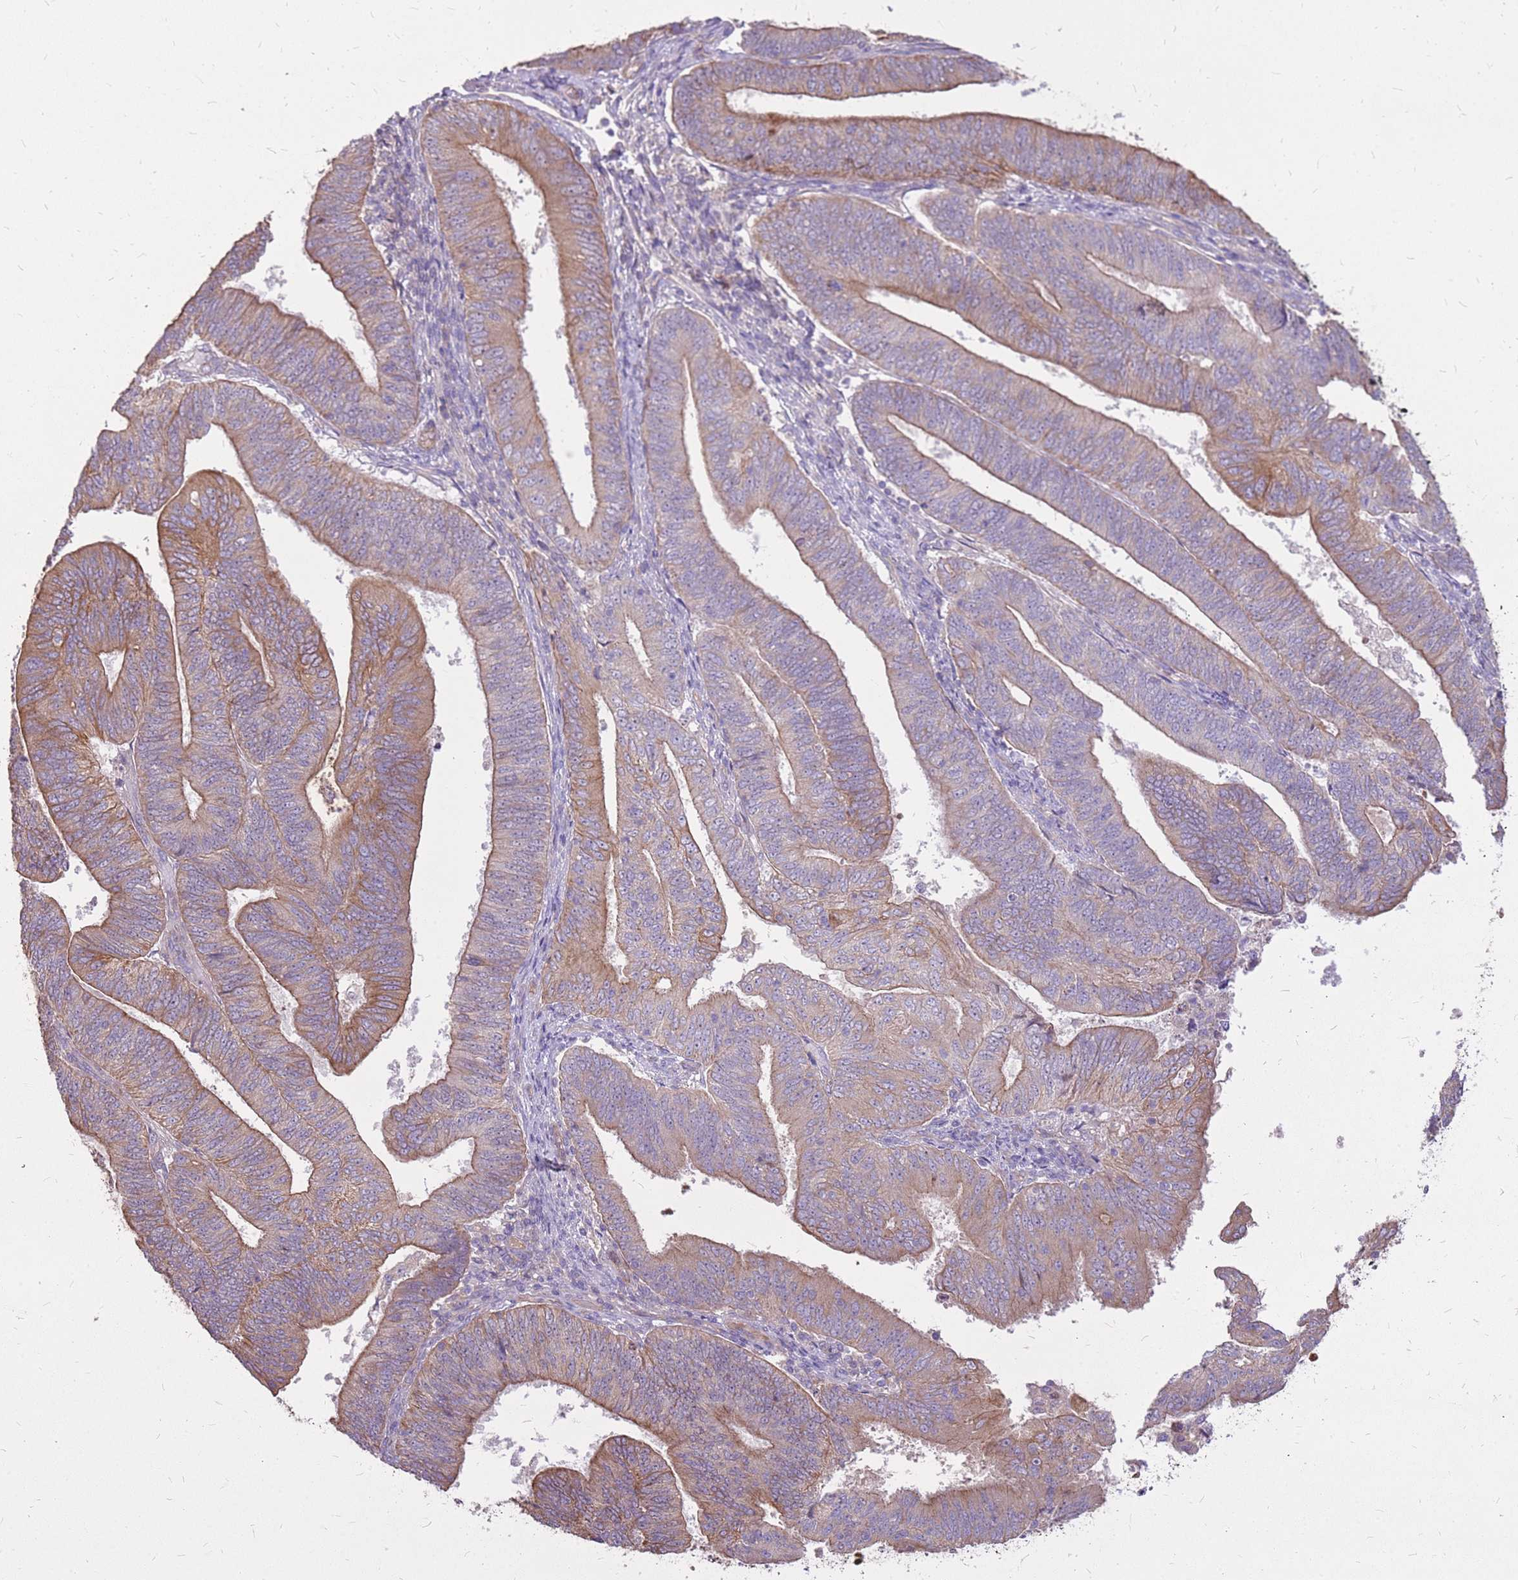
{"staining": {"intensity": "moderate", "quantity": "25%-75%", "location": "cytoplasmic/membranous"}, "tissue": "endometrial cancer", "cell_type": "Tumor cells", "image_type": "cancer", "snomed": [{"axis": "morphology", "description": "Adenocarcinoma, NOS"}, {"axis": "topography", "description": "Endometrium"}], "caption": "Immunohistochemistry (DAB) staining of human endometrial cancer (adenocarcinoma) demonstrates moderate cytoplasmic/membranous protein positivity in approximately 25%-75% of tumor cells.", "gene": "WASHC4", "patient": {"sex": "female", "age": 70}}